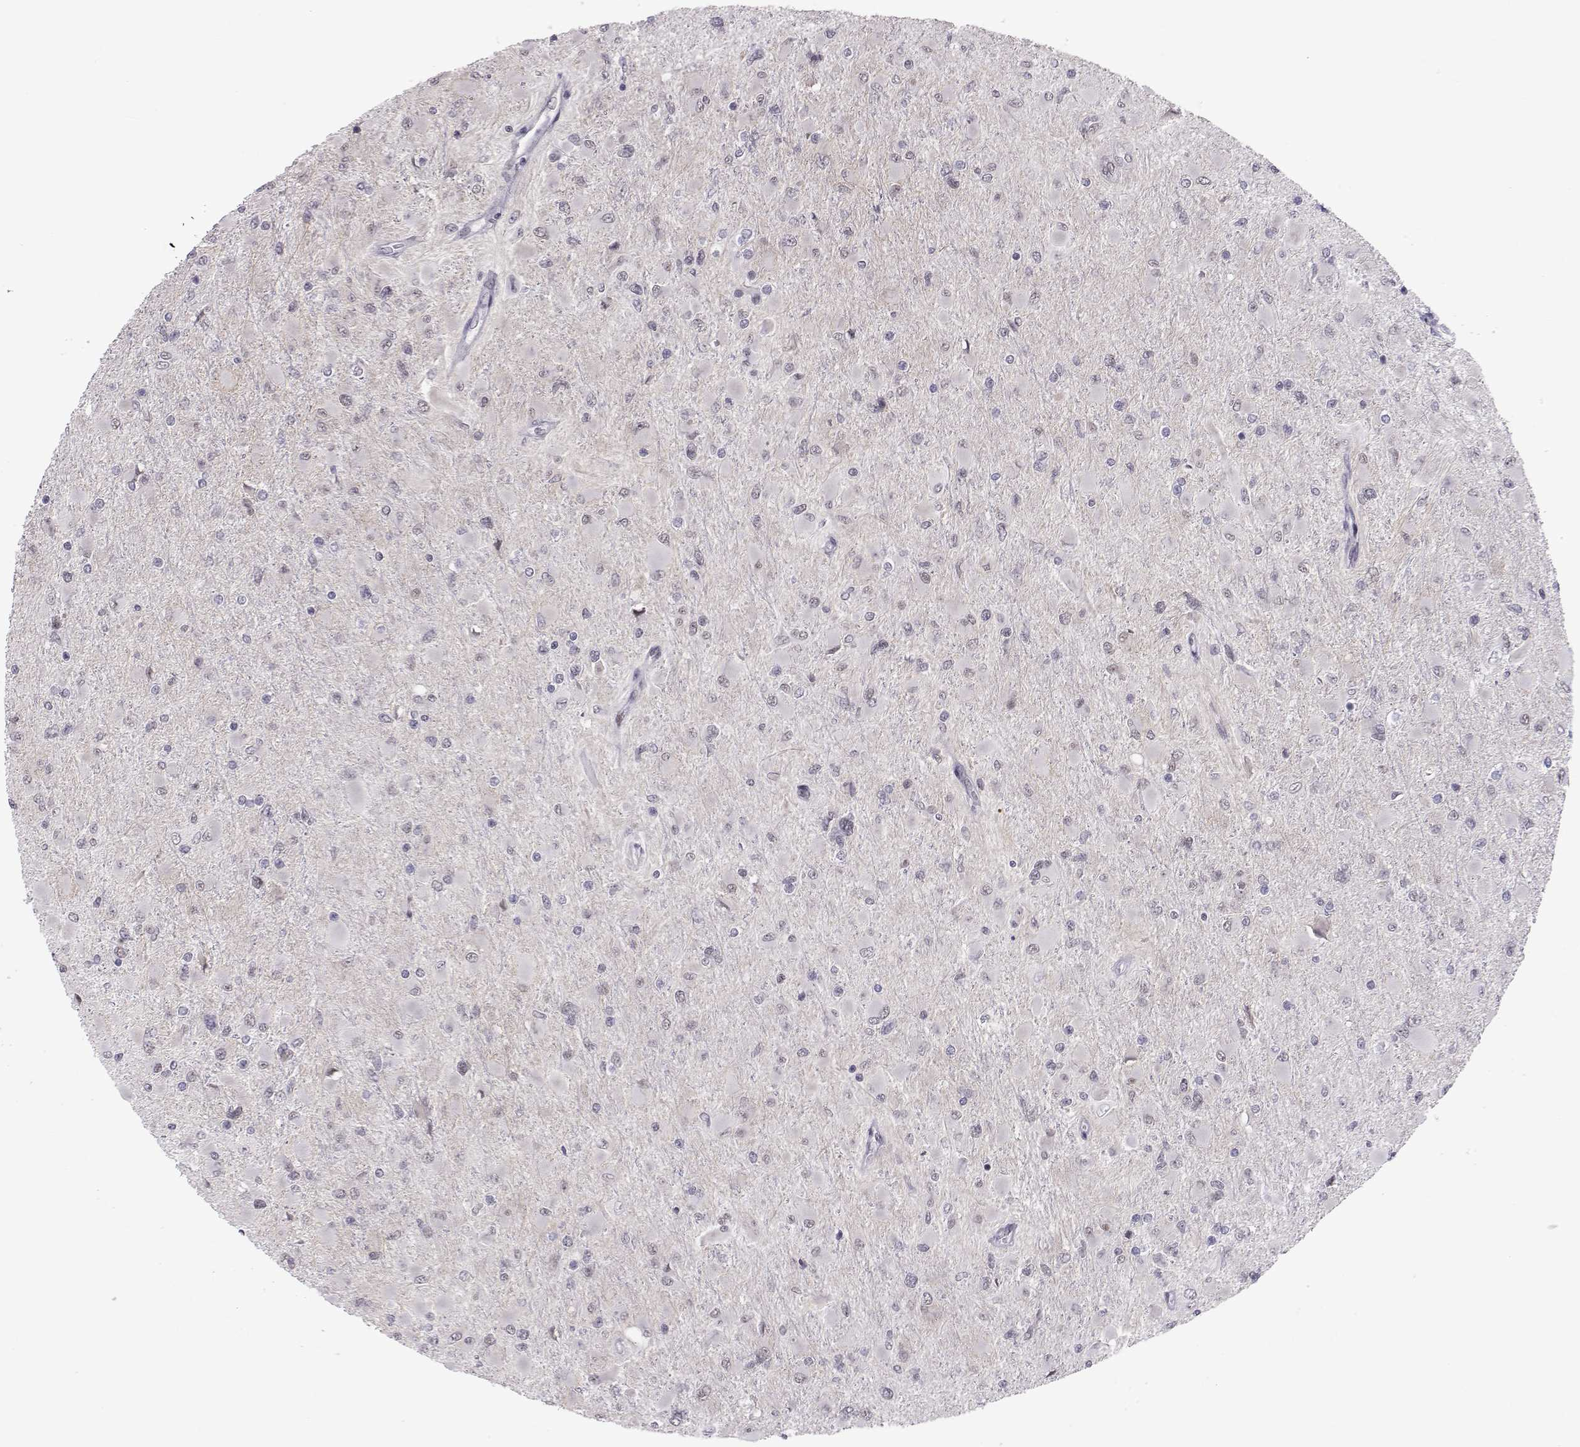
{"staining": {"intensity": "negative", "quantity": "none", "location": "none"}, "tissue": "glioma", "cell_type": "Tumor cells", "image_type": "cancer", "snomed": [{"axis": "morphology", "description": "Glioma, malignant, High grade"}, {"axis": "topography", "description": "Cerebral cortex"}], "caption": "Histopathology image shows no significant protein expression in tumor cells of glioma. Brightfield microscopy of immunohistochemistry stained with DAB (3,3'-diaminobenzidine) (brown) and hematoxylin (blue), captured at high magnification.", "gene": "SIX6", "patient": {"sex": "female", "age": 36}}